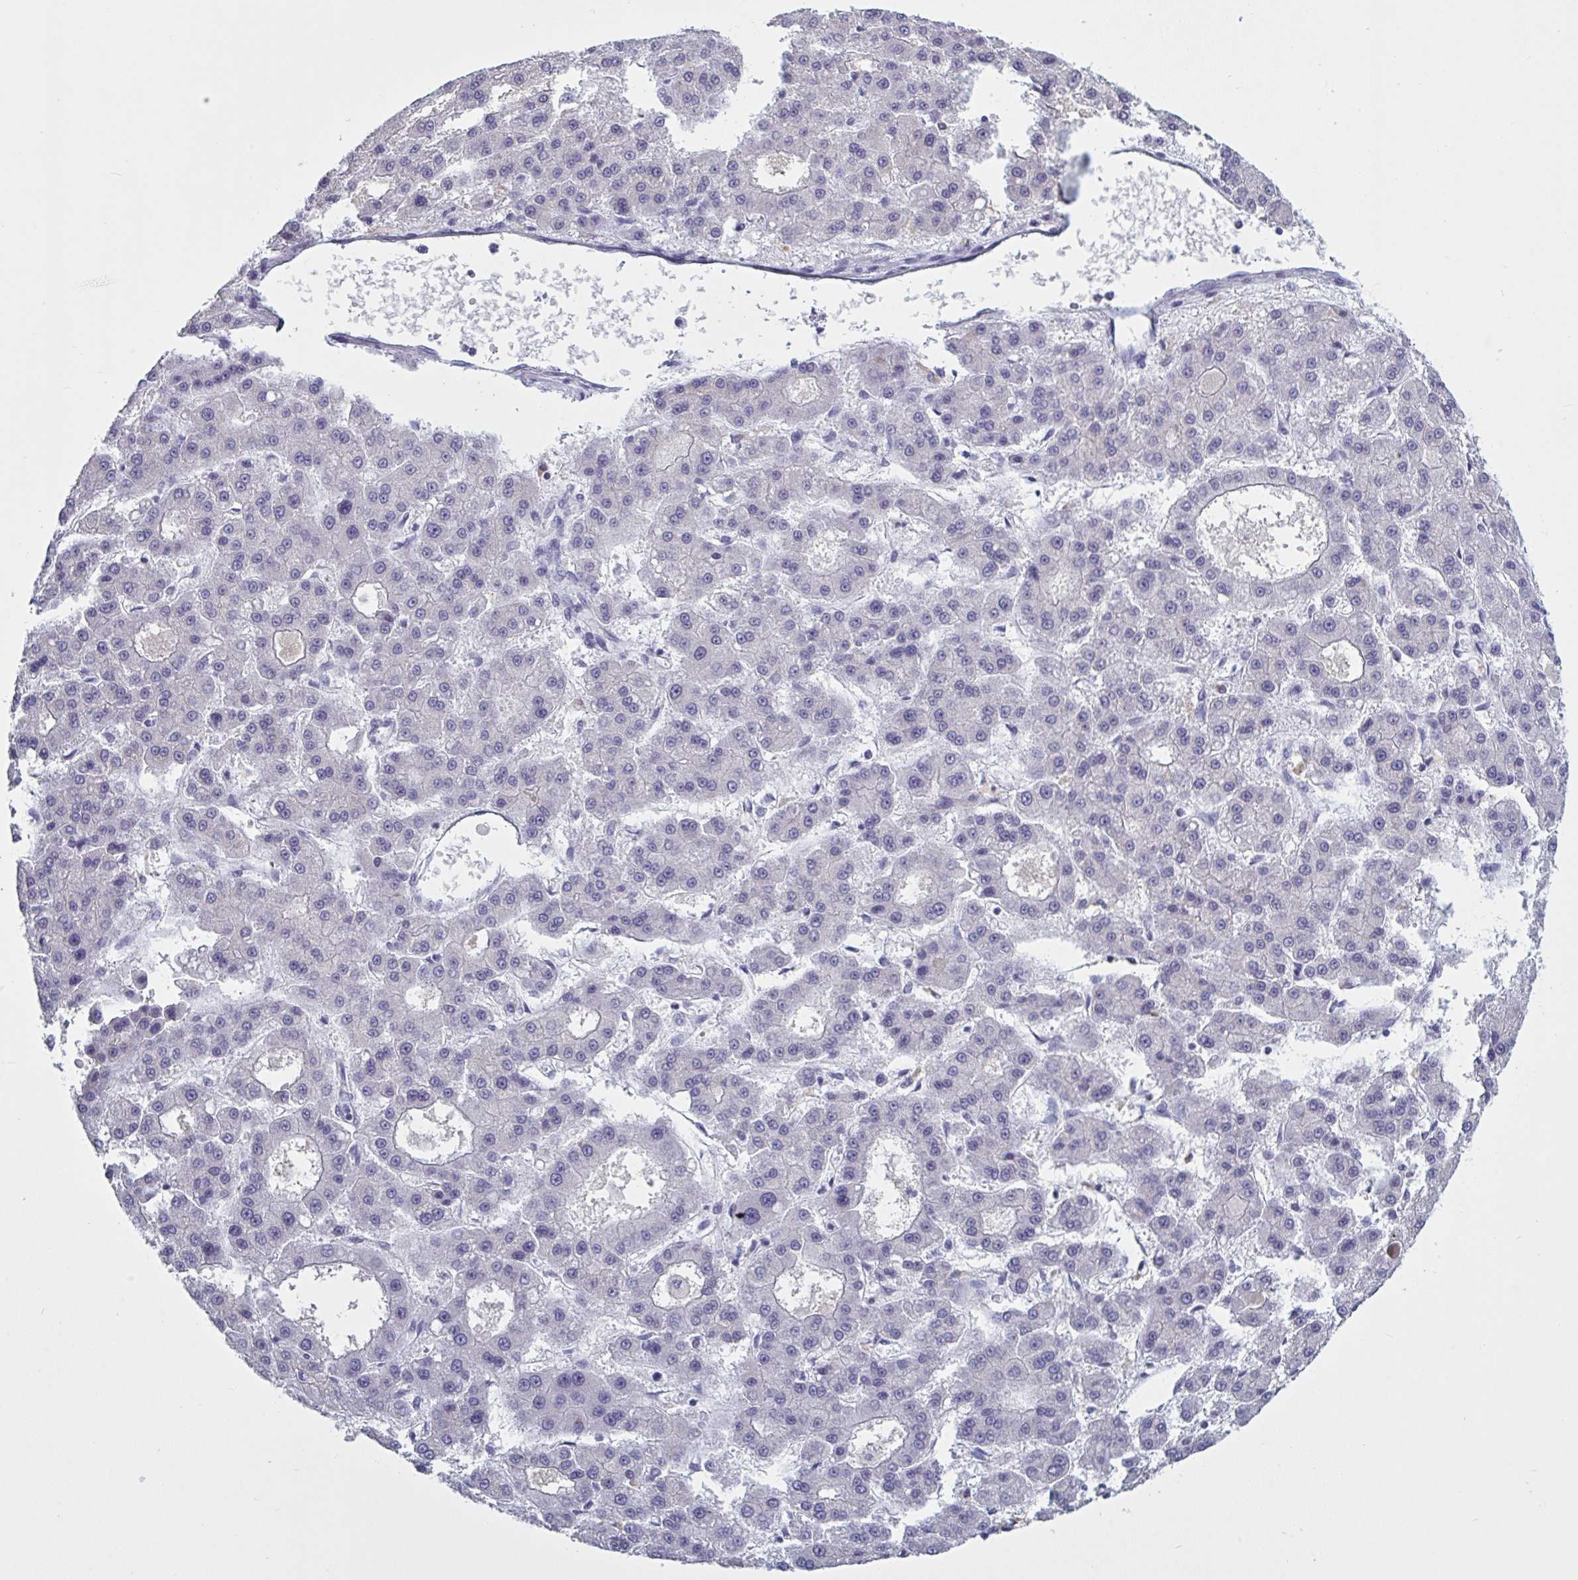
{"staining": {"intensity": "negative", "quantity": "none", "location": "none"}, "tissue": "liver cancer", "cell_type": "Tumor cells", "image_type": "cancer", "snomed": [{"axis": "morphology", "description": "Carcinoma, Hepatocellular, NOS"}, {"axis": "topography", "description": "Liver"}], "caption": "This histopathology image is of liver cancer (hepatocellular carcinoma) stained with immunohistochemistry (IHC) to label a protein in brown with the nuclei are counter-stained blue. There is no expression in tumor cells.", "gene": "NDUFC2", "patient": {"sex": "male", "age": 70}}